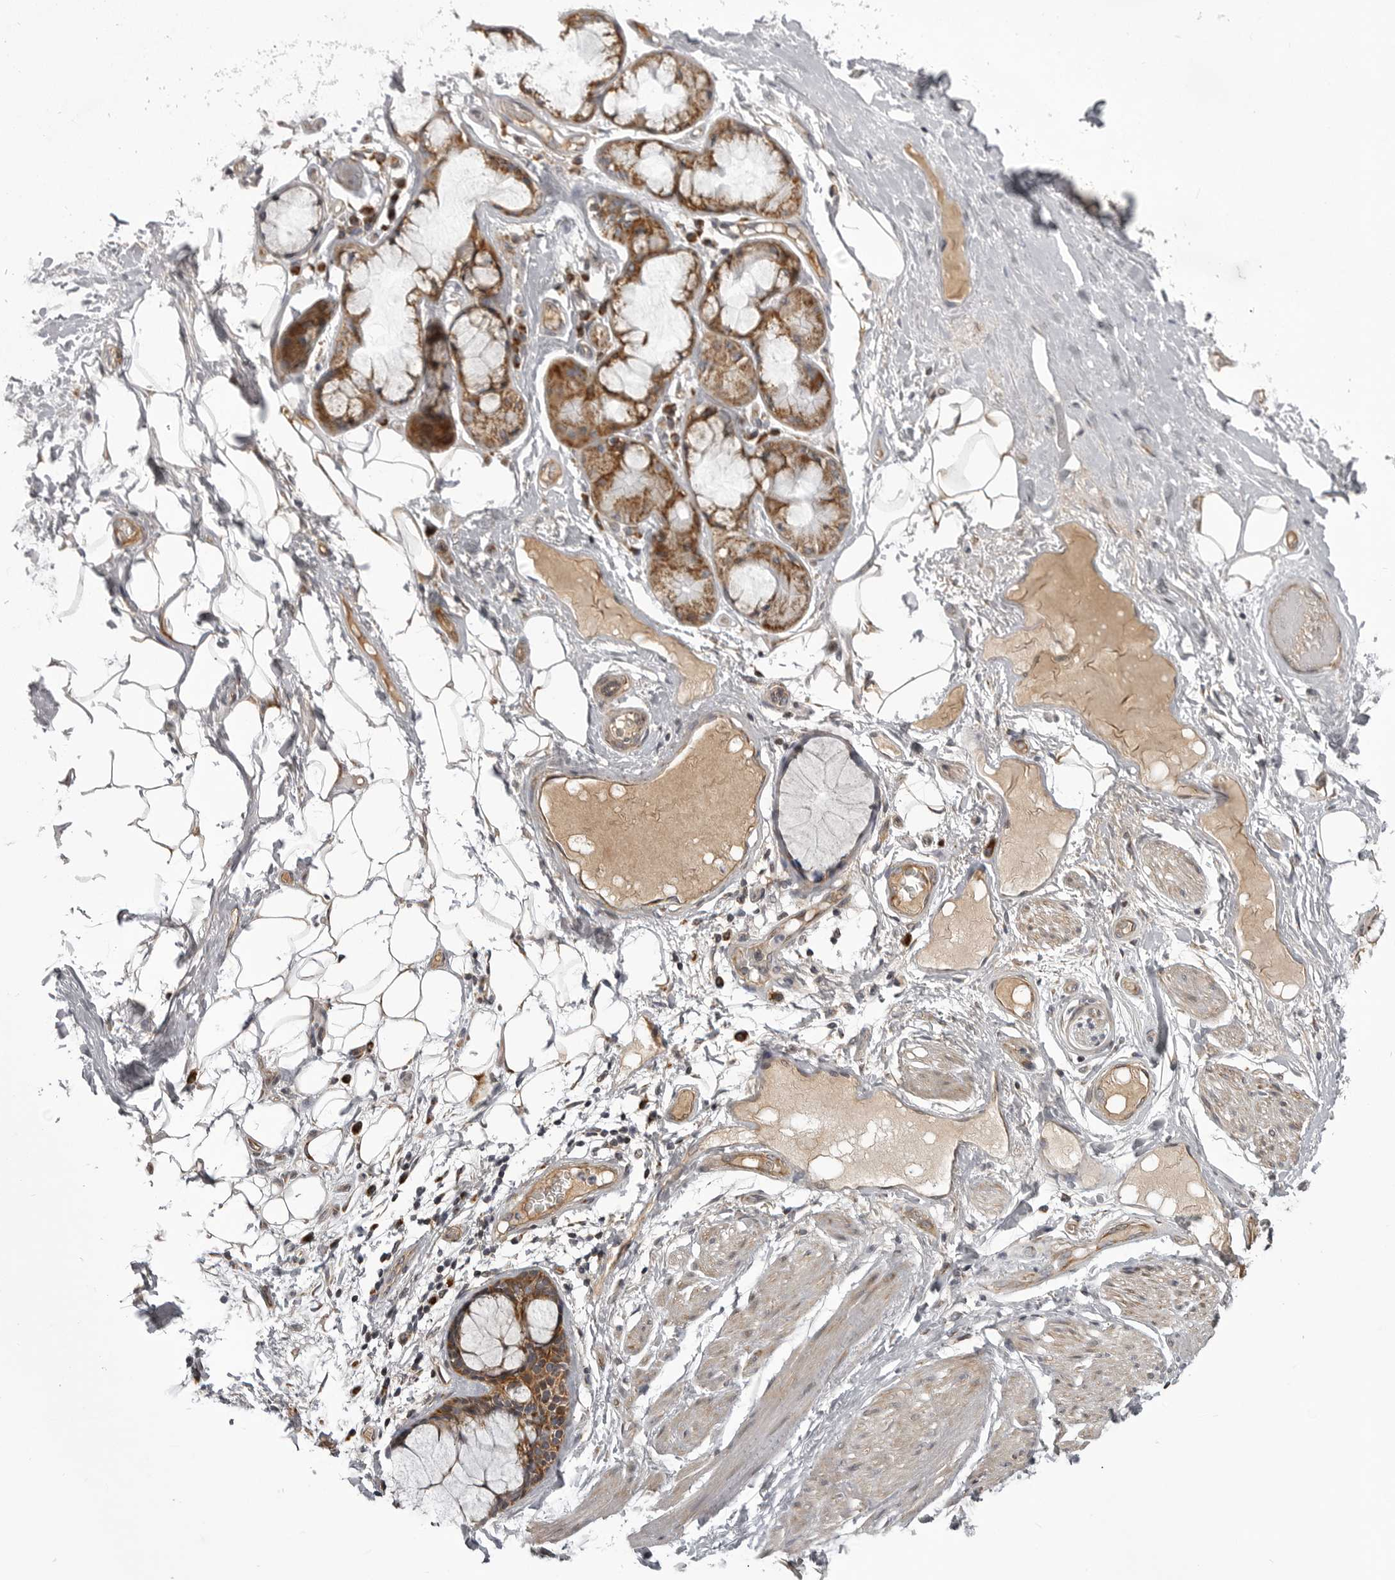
{"staining": {"intensity": "weak", "quantity": ">75%", "location": "cytoplasmic/membranous"}, "tissue": "adipose tissue", "cell_type": "Adipocytes", "image_type": "normal", "snomed": [{"axis": "morphology", "description": "Normal tissue, NOS"}, {"axis": "topography", "description": "Bronchus"}], "caption": "Adipose tissue stained for a protein displays weak cytoplasmic/membranous positivity in adipocytes.", "gene": "TMPRSS11F", "patient": {"sex": "male", "age": 66}}